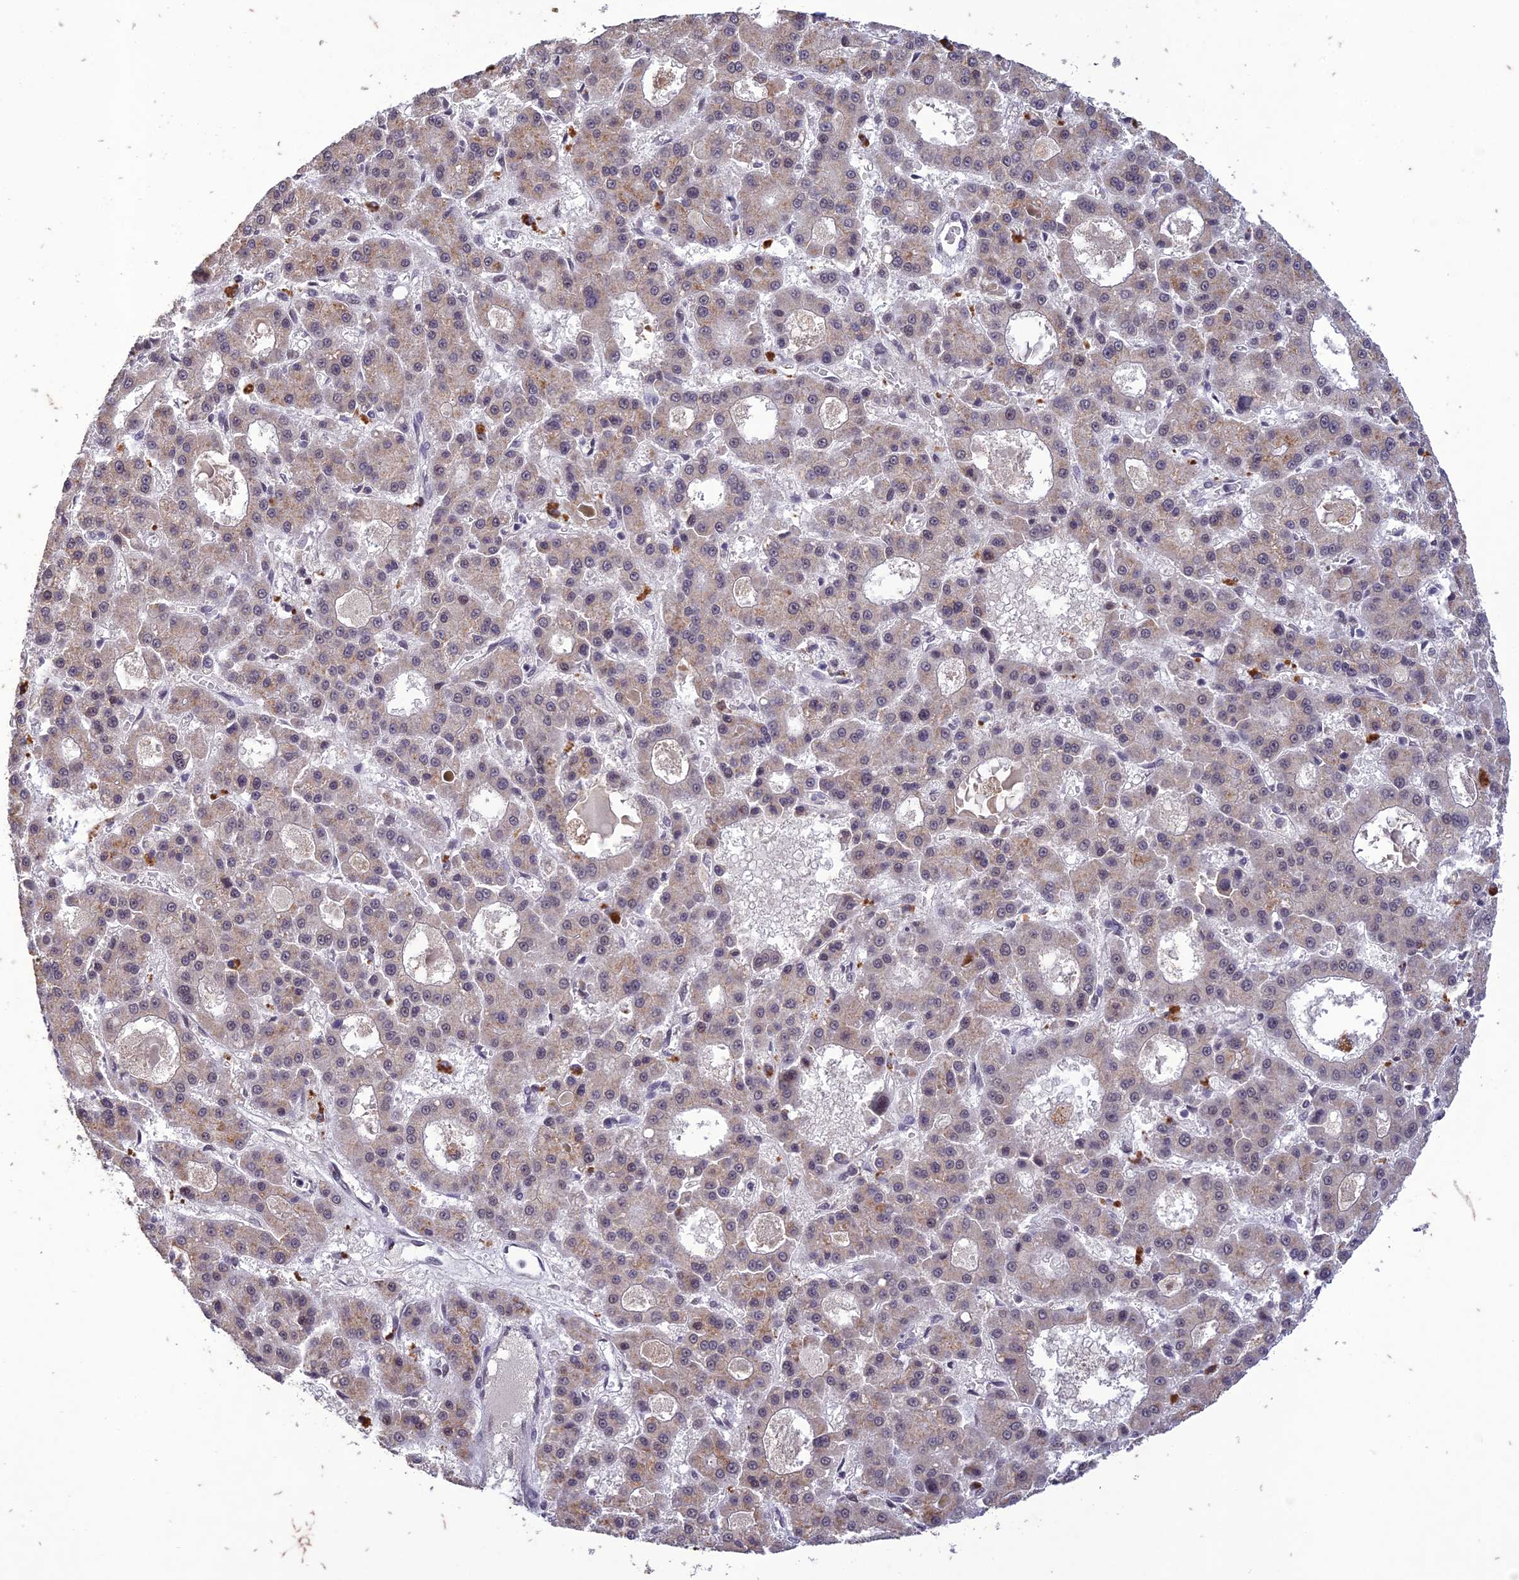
{"staining": {"intensity": "weak", "quantity": "<25%", "location": "cytoplasmic/membranous"}, "tissue": "liver cancer", "cell_type": "Tumor cells", "image_type": "cancer", "snomed": [{"axis": "morphology", "description": "Carcinoma, Hepatocellular, NOS"}, {"axis": "topography", "description": "Liver"}], "caption": "Immunohistochemical staining of liver hepatocellular carcinoma shows no significant positivity in tumor cells.", "gene": "POP4", "patient": {"sex": "male", "age": 70}}